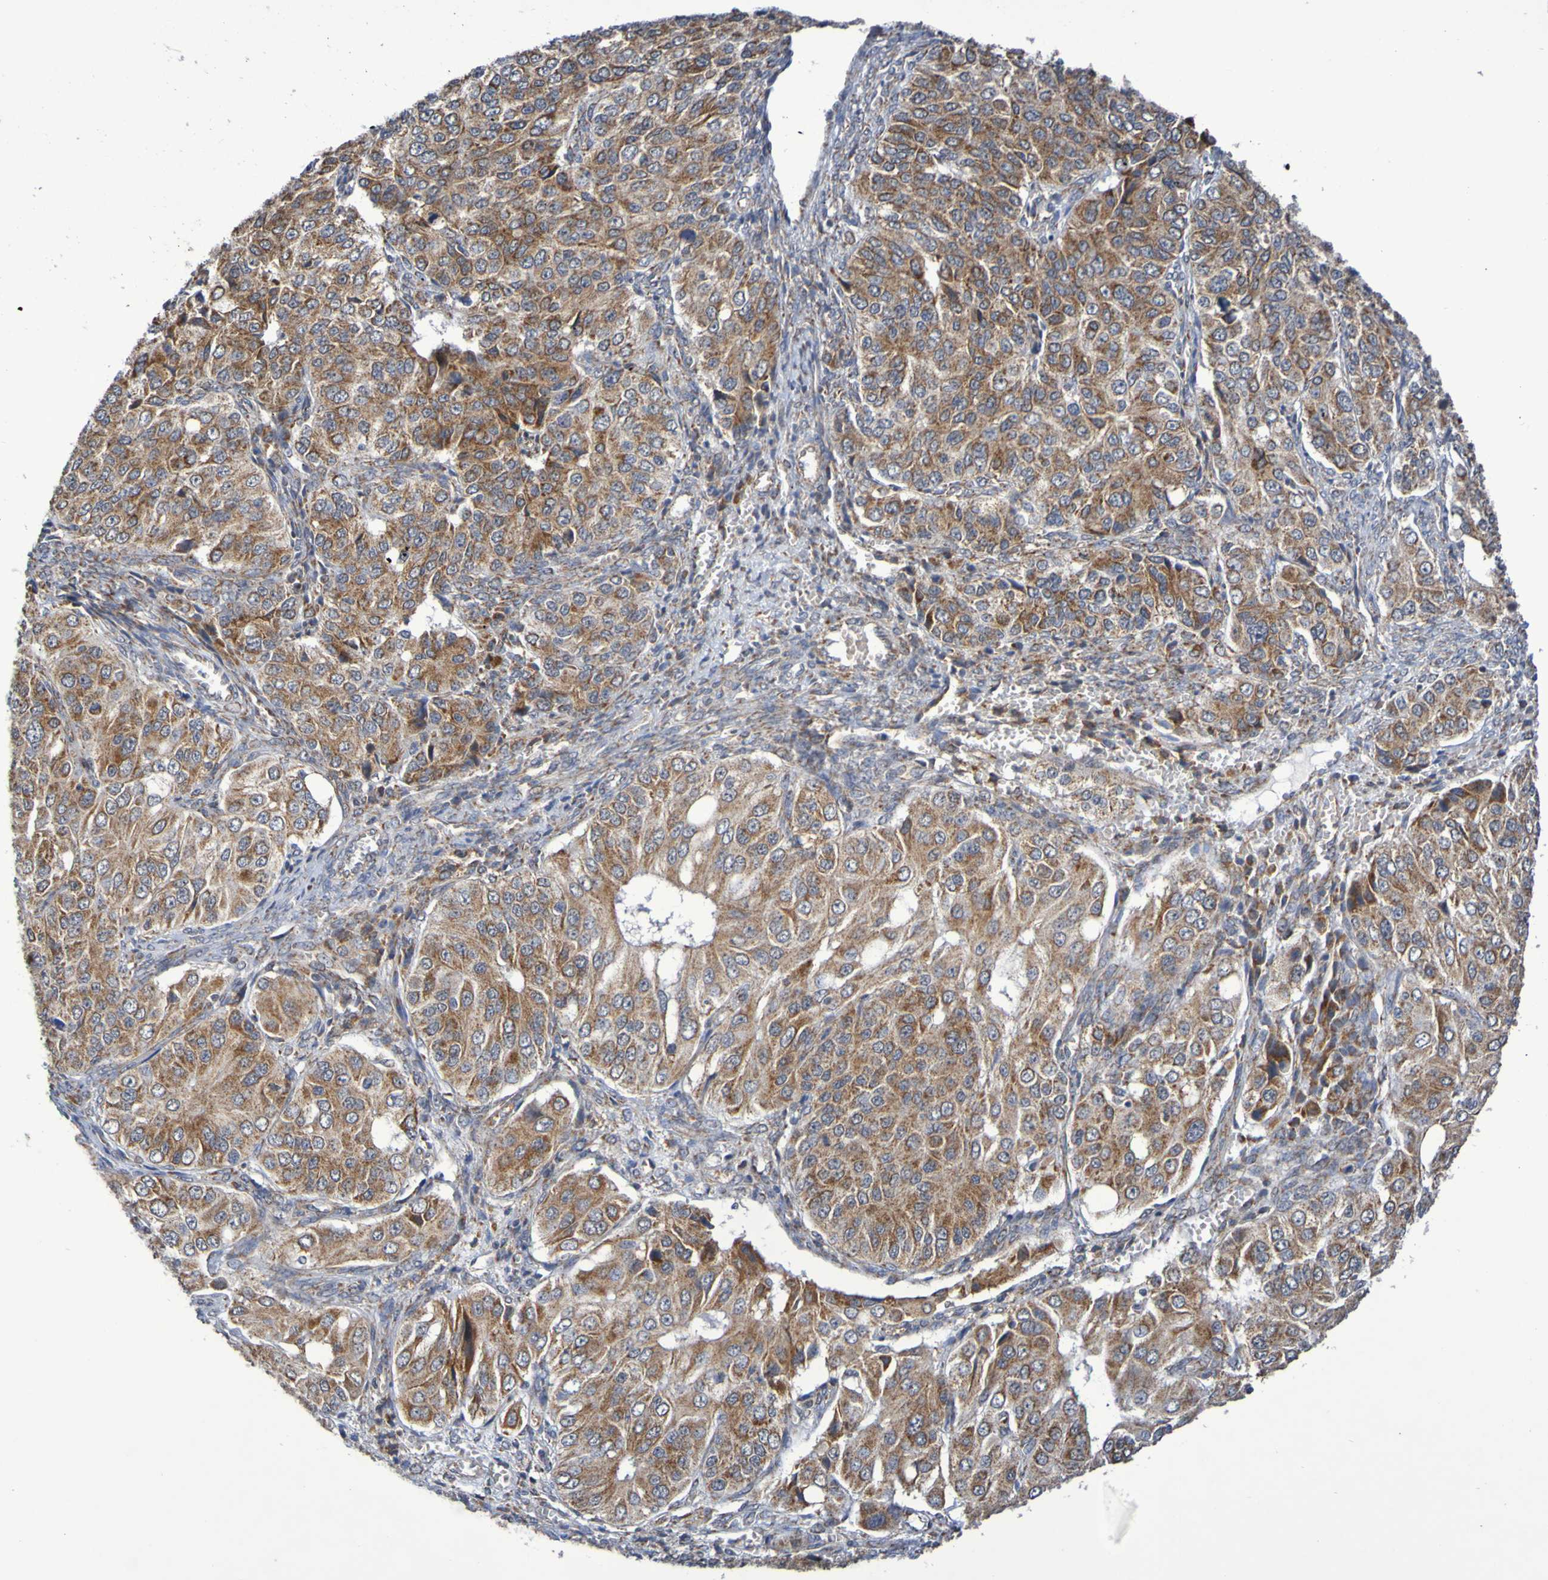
{"staining": {"intensity": "moderate", "quantity": ">75%", "location": "cytoplasmic/membranous"}, "tissue": "ovarian cancer", "cell_type": "Tumor cells", "image_type": "cancer", "snomed": [{"axis": "morphology", "description": "Carcinoma, endometroid"}, {"axis": "topography", "description": "Ovary"}], "caption": "A brown stain highlights moderate cytoplasmic/membranous expression of a protein in endometroid carcinoma (ovarian) tumor cells. (Brightfield microscopy of DAB IHC at high magnification).", "gene": "DVL1", "patient": {"sex": "female", "age": 51}}